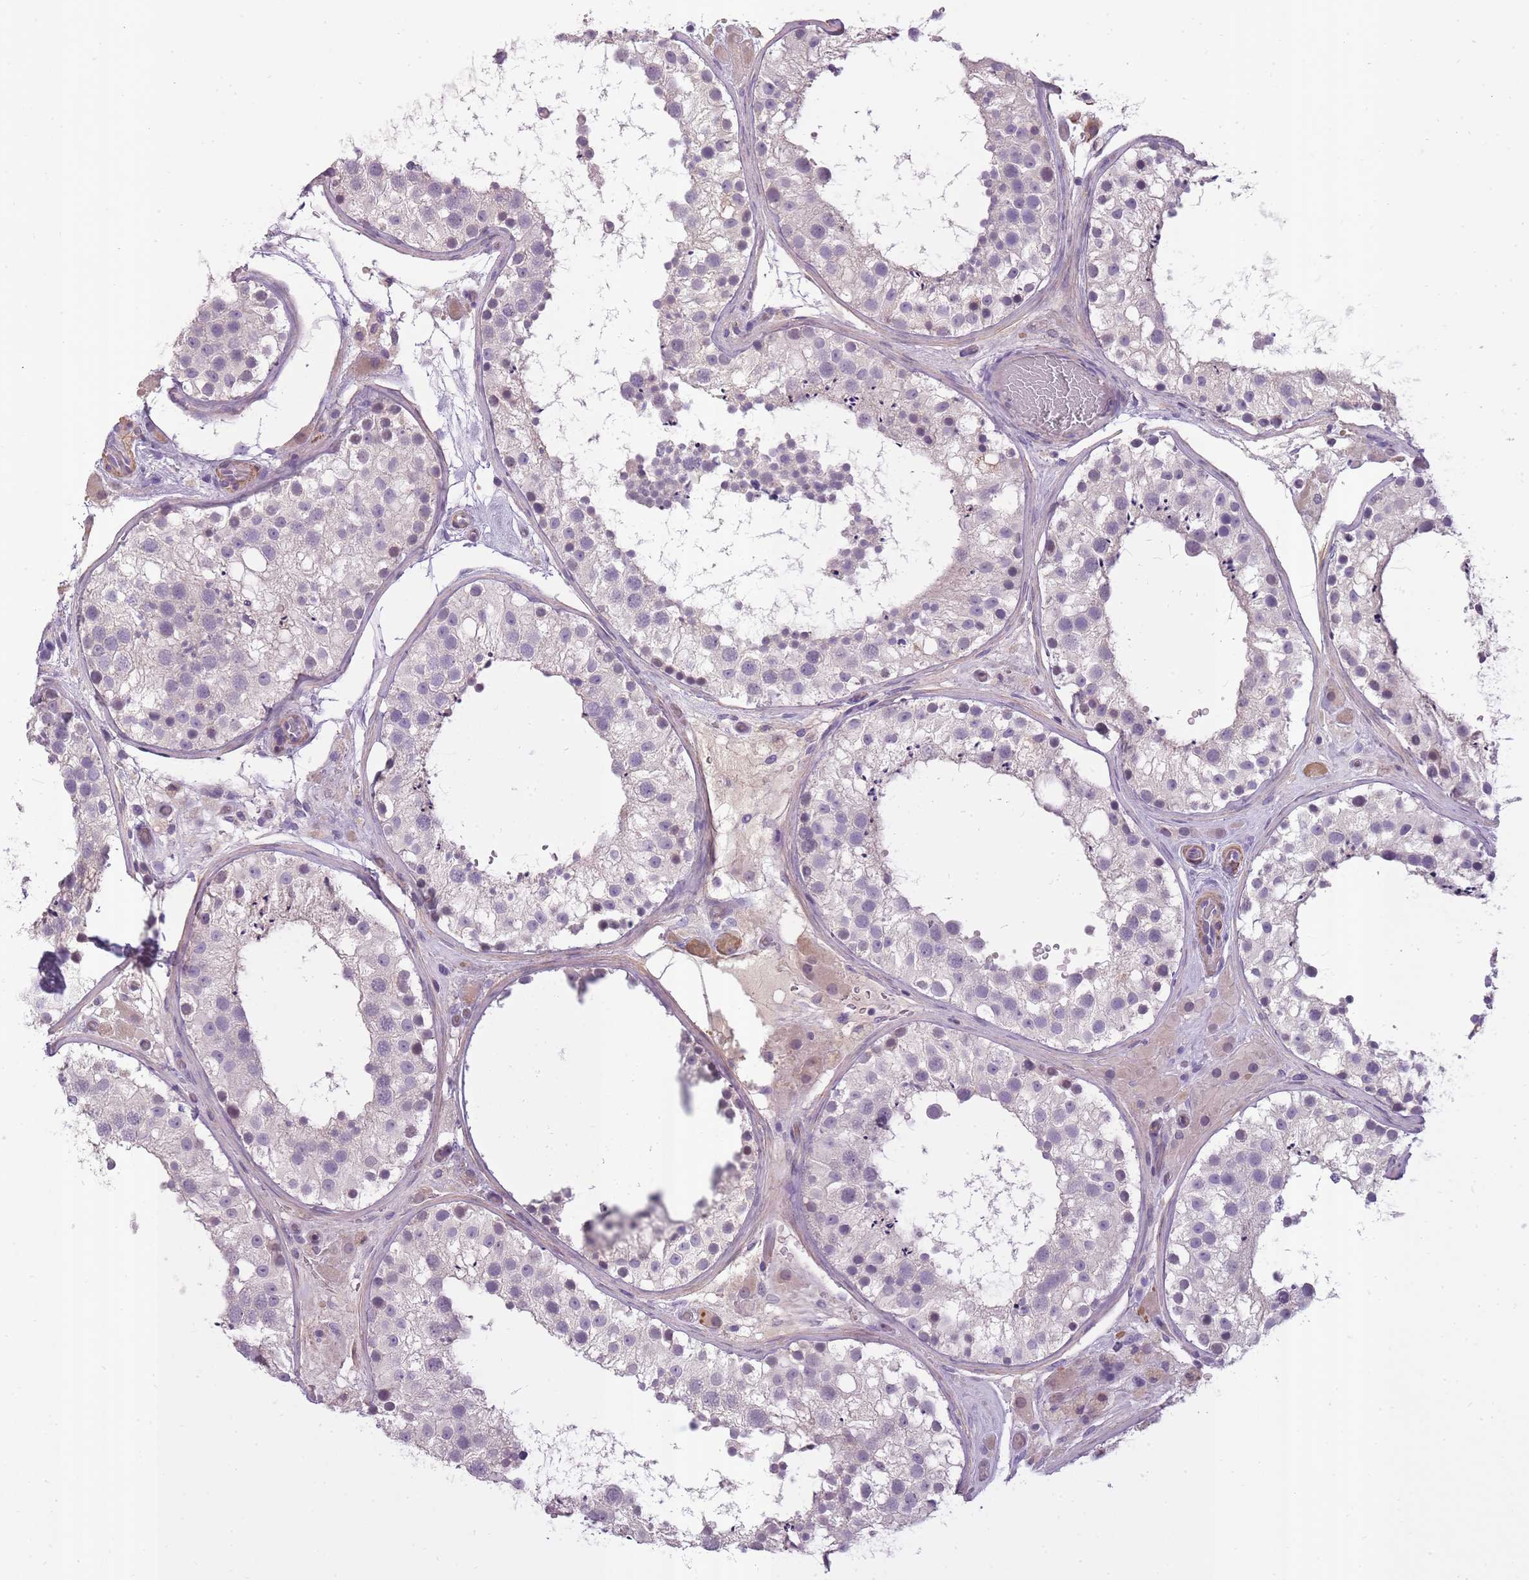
{"staining": {"intensity": "negative", "quantity": "none", "location": "none"}, "tissue": "testis", "cell_type": "Cells in seminiferous ducts", "image_type": "normal", "snomed": [{"axis": "morphology", "description": "Normal tissue, NOS"}, {"axis": "topography", "description": "Testis"}], "caption": "The image exhibits no staining of cells in seminiferous ducts in normal testis. (IHC, brightfield microscopy, high magnification).", "gene": "SLC8A2", "patient": {"sex": "male", "age": 26}}